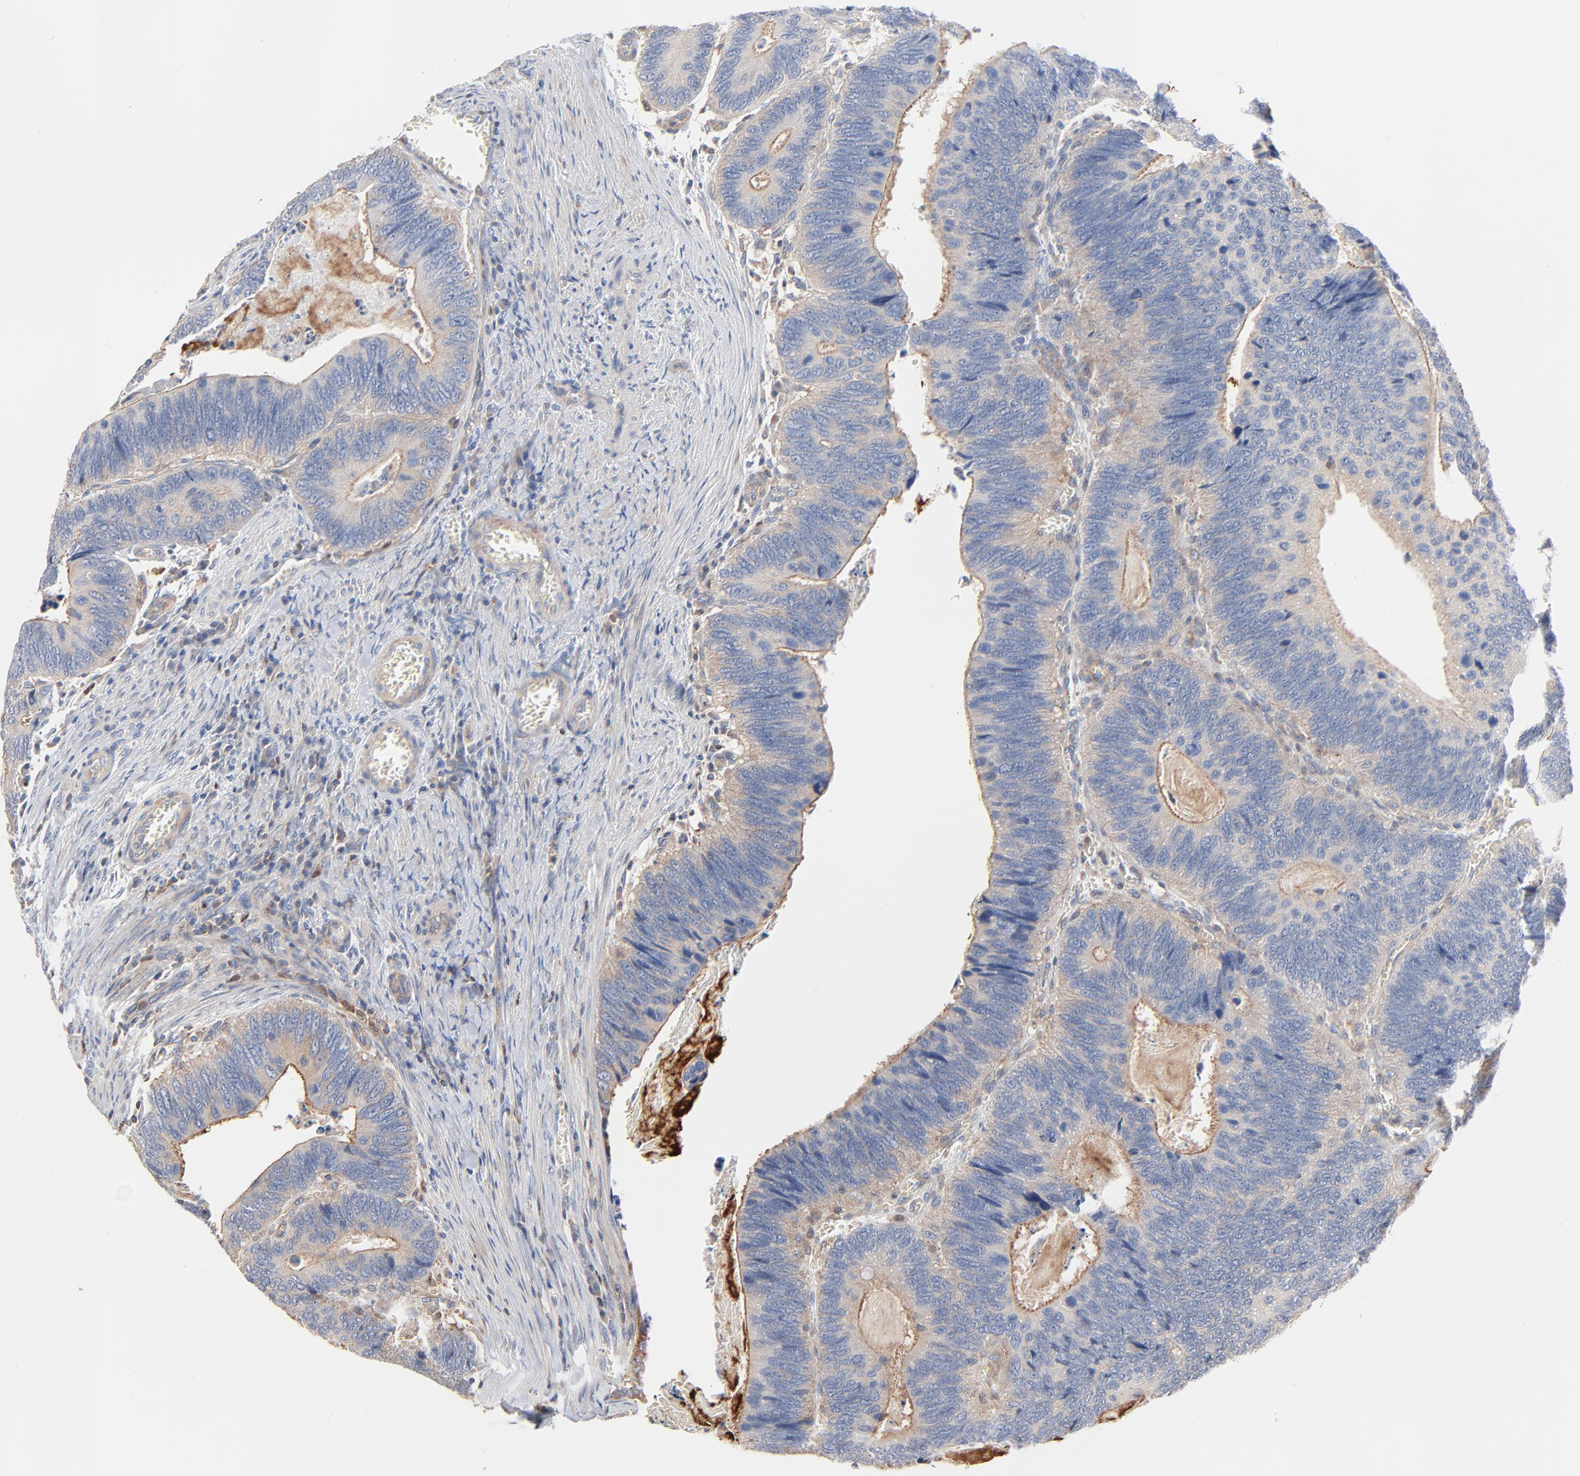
{"staining": {"intensity": "weak", "quantity": ">75%", "location": "cytoplasmic/membranous"}, "tissue": "colorectal cancer", "cell_type": "Tumor cells", "image_type": "cancer", "snomed": [{"axis": "morphology", "description": "Adenocarcinoma, NOS"}, {"axis": "topography", "description": "Colon"}], "caption": "Weak cytoplasmic/membranous protein positivity is identified in about >75% of tumor cells in colorectal adenocarcinoma.", "gene": "ARHGEF6", "patient": {"sex": "male", "age": 72}}